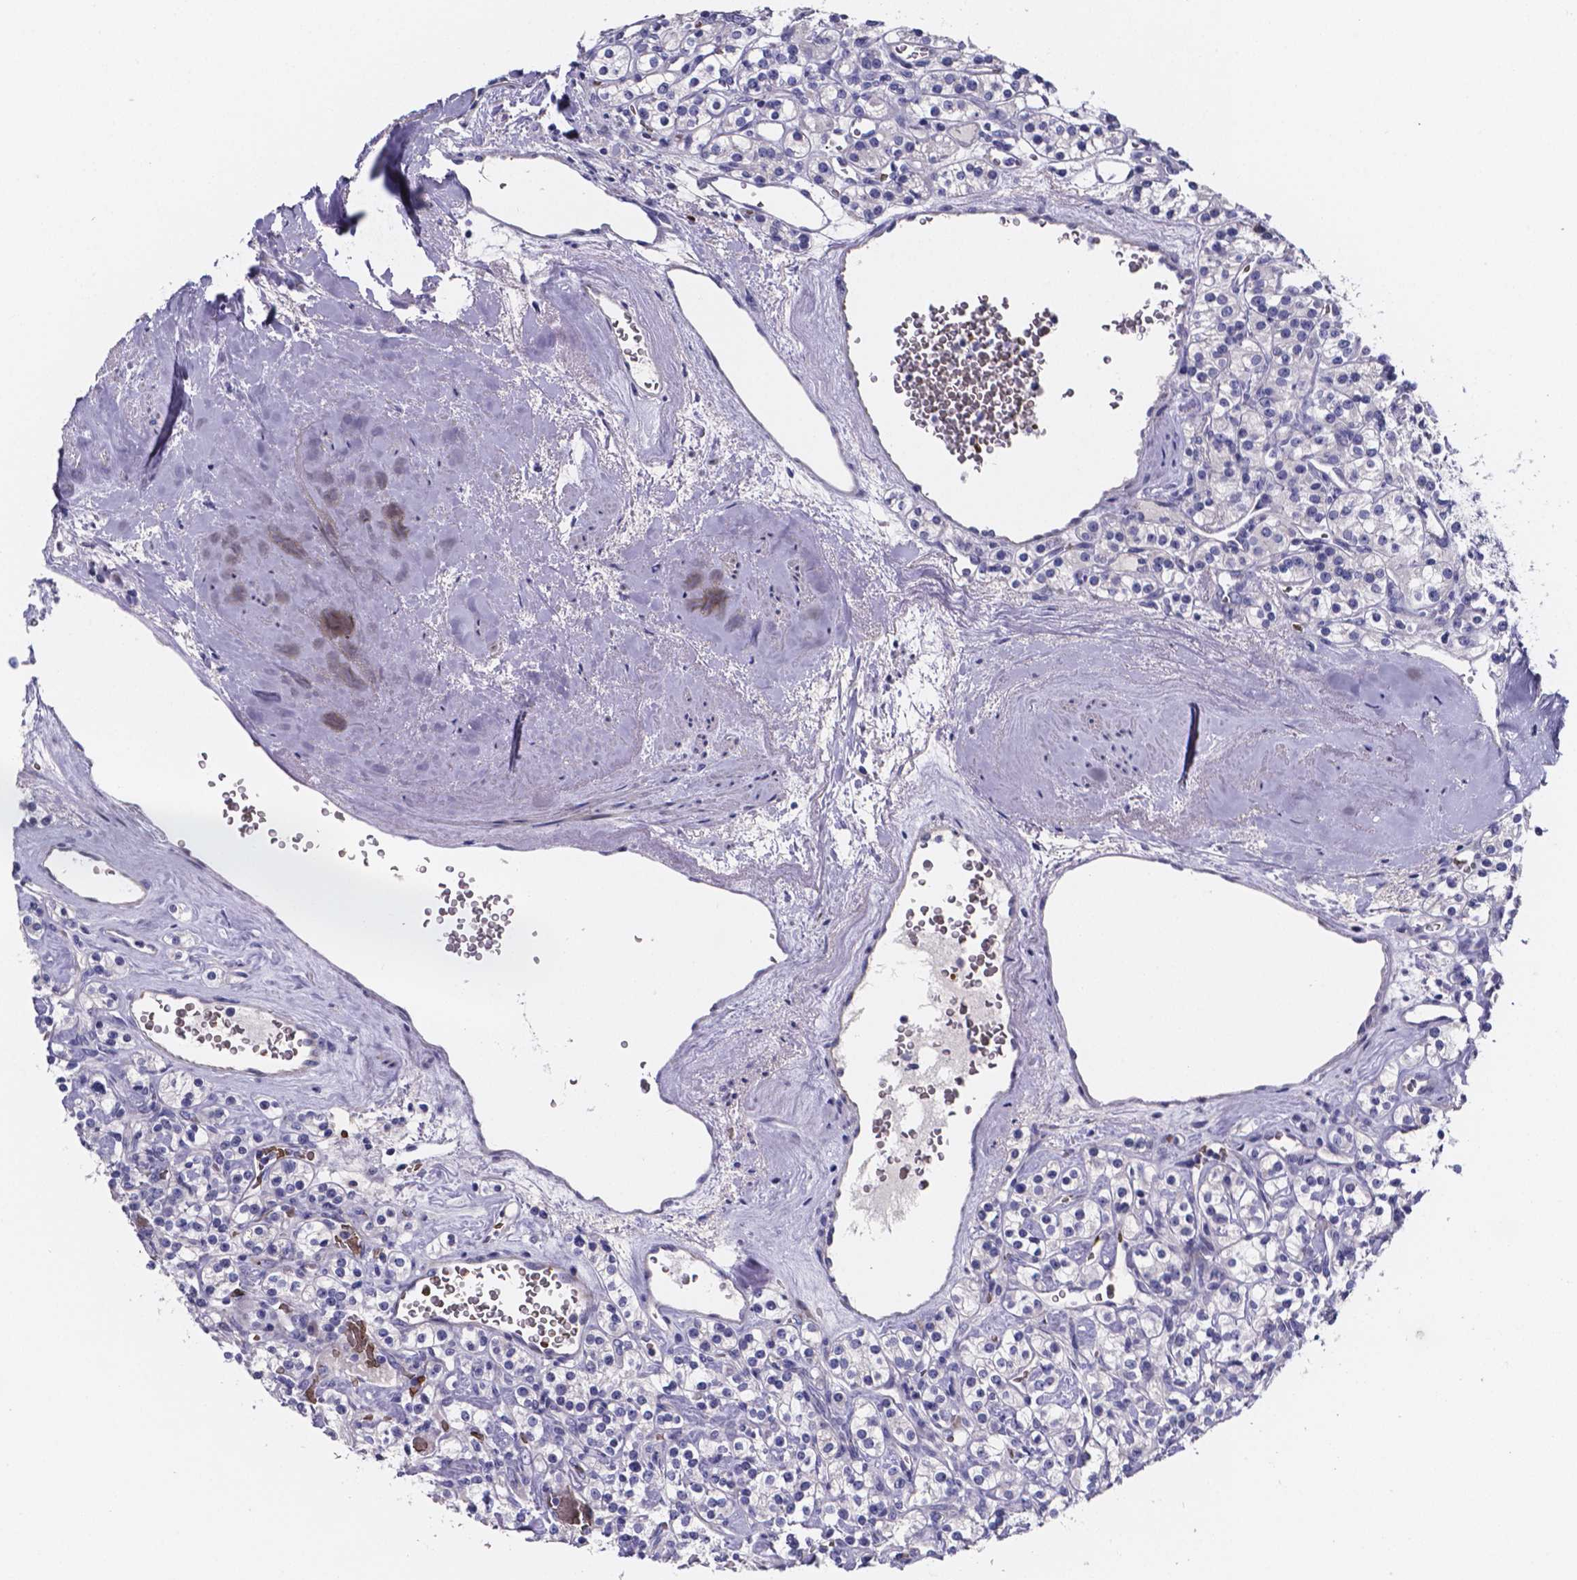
{"staining": {"intensity": "negative", "quantity": "none", "location": "none"}, "tissue": "renal cancer", "cell_type": "Tumor cells", "image_type": "cancer", "snomed": [{"axis": "morphology", "description": "Adenocarcinoma, NOS"}, {"axis": "topography", "description": "Kidney"}], "caption": "Tumor cells show no significant protein positivity in adenocarcinoma (renal).", "gene": "GABRA3", "patient": {"sex": "male", "age": 77}}